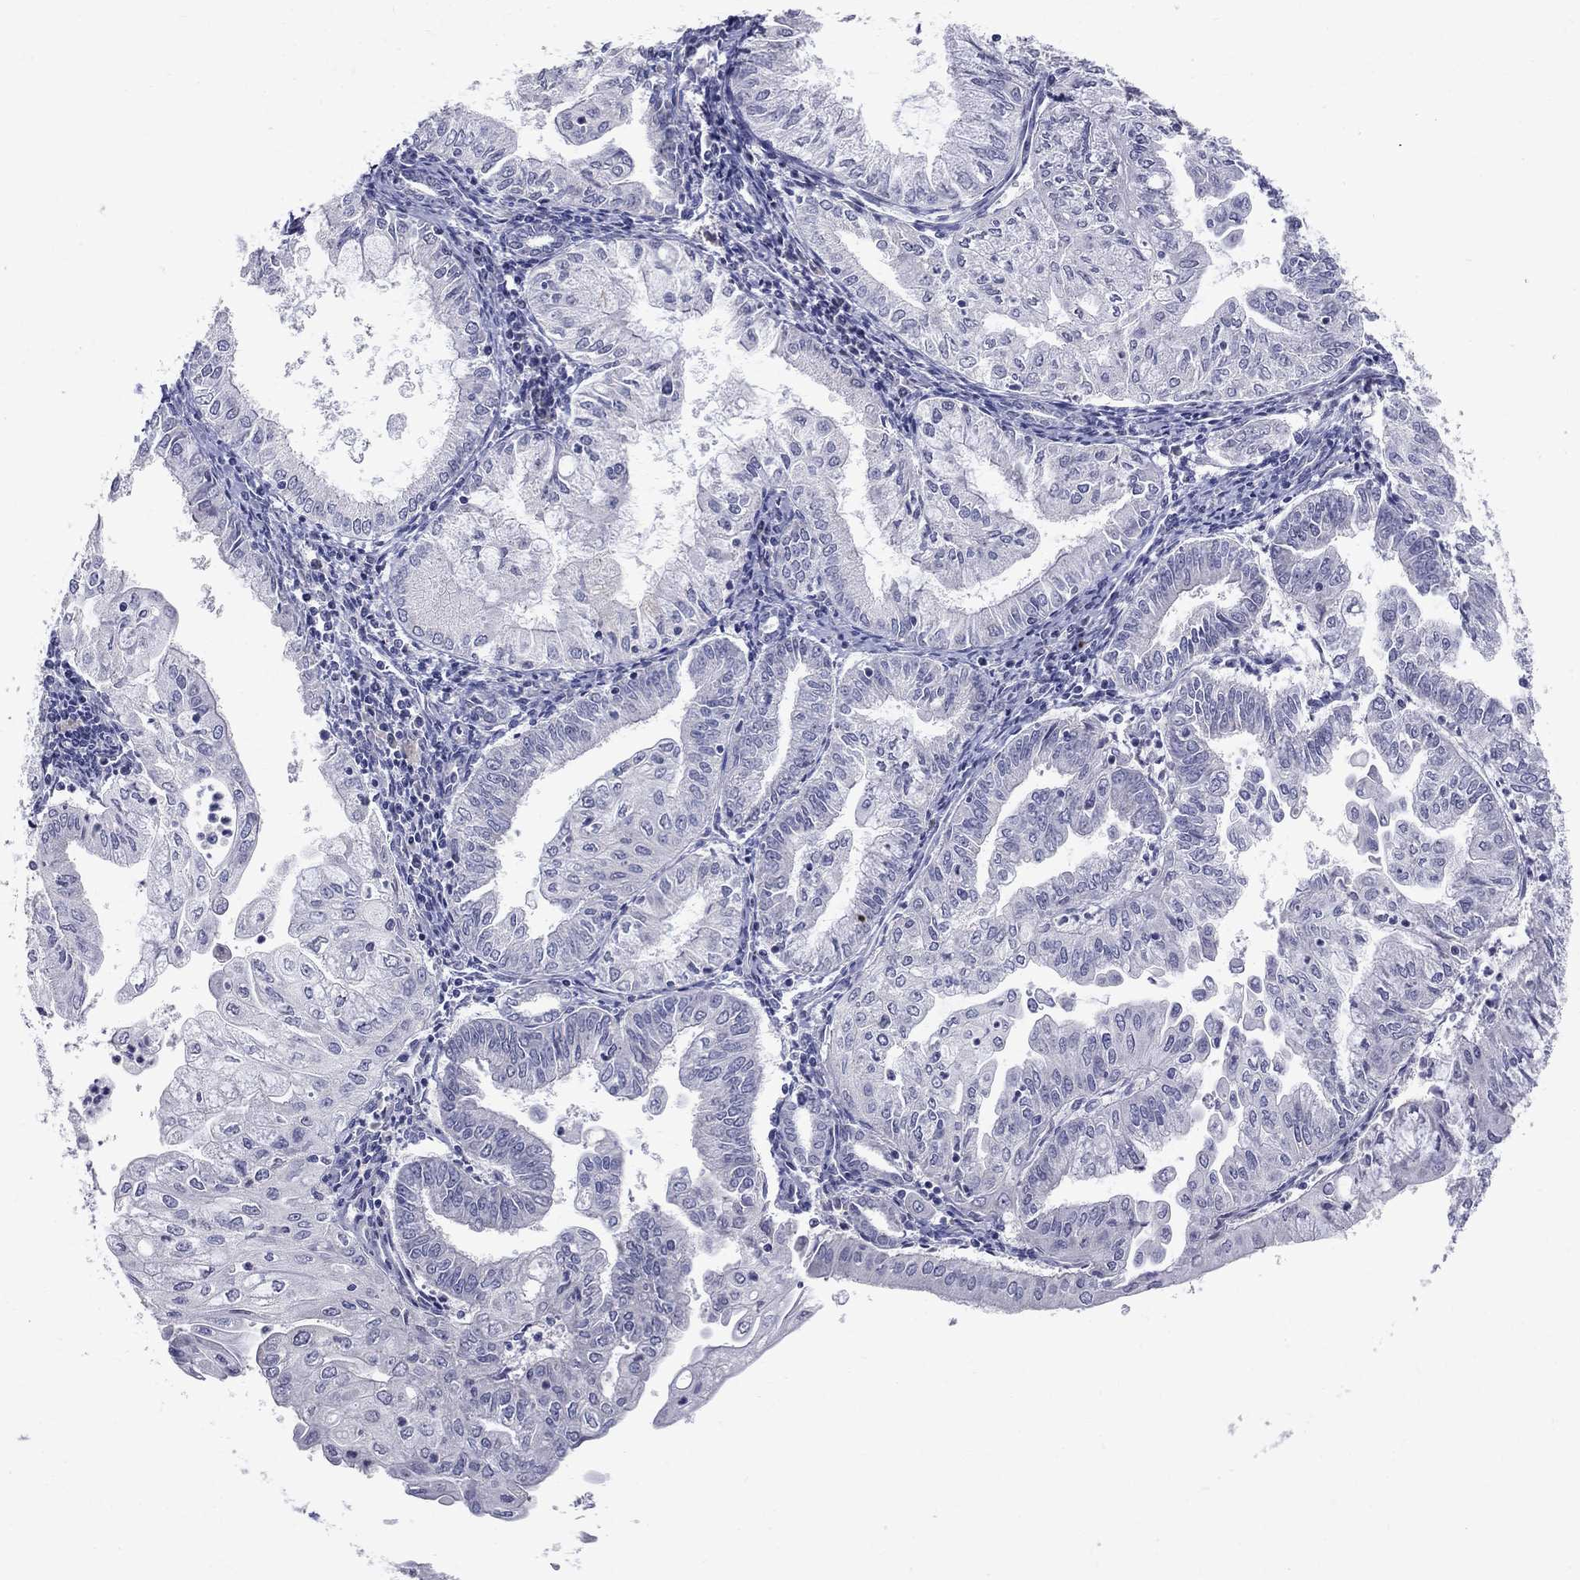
{"staining": {"intensity": "negative", "quantity": "none", "location": "none"}, "tissue": "endometrial cancer", "cell_type": "Tumor cells", "image_type": "cancer", "snomed": [{"axis": "morphology", "description": "Adenocarcinoma, NOS"}, {"axis": "topography", "description": "Endometrium"}], "caption": "Tumor cells are negative for protein expression in human endometrial cancer.", "gene": "TP53TG5", "patient": {"sex": "female", "age": 56}}